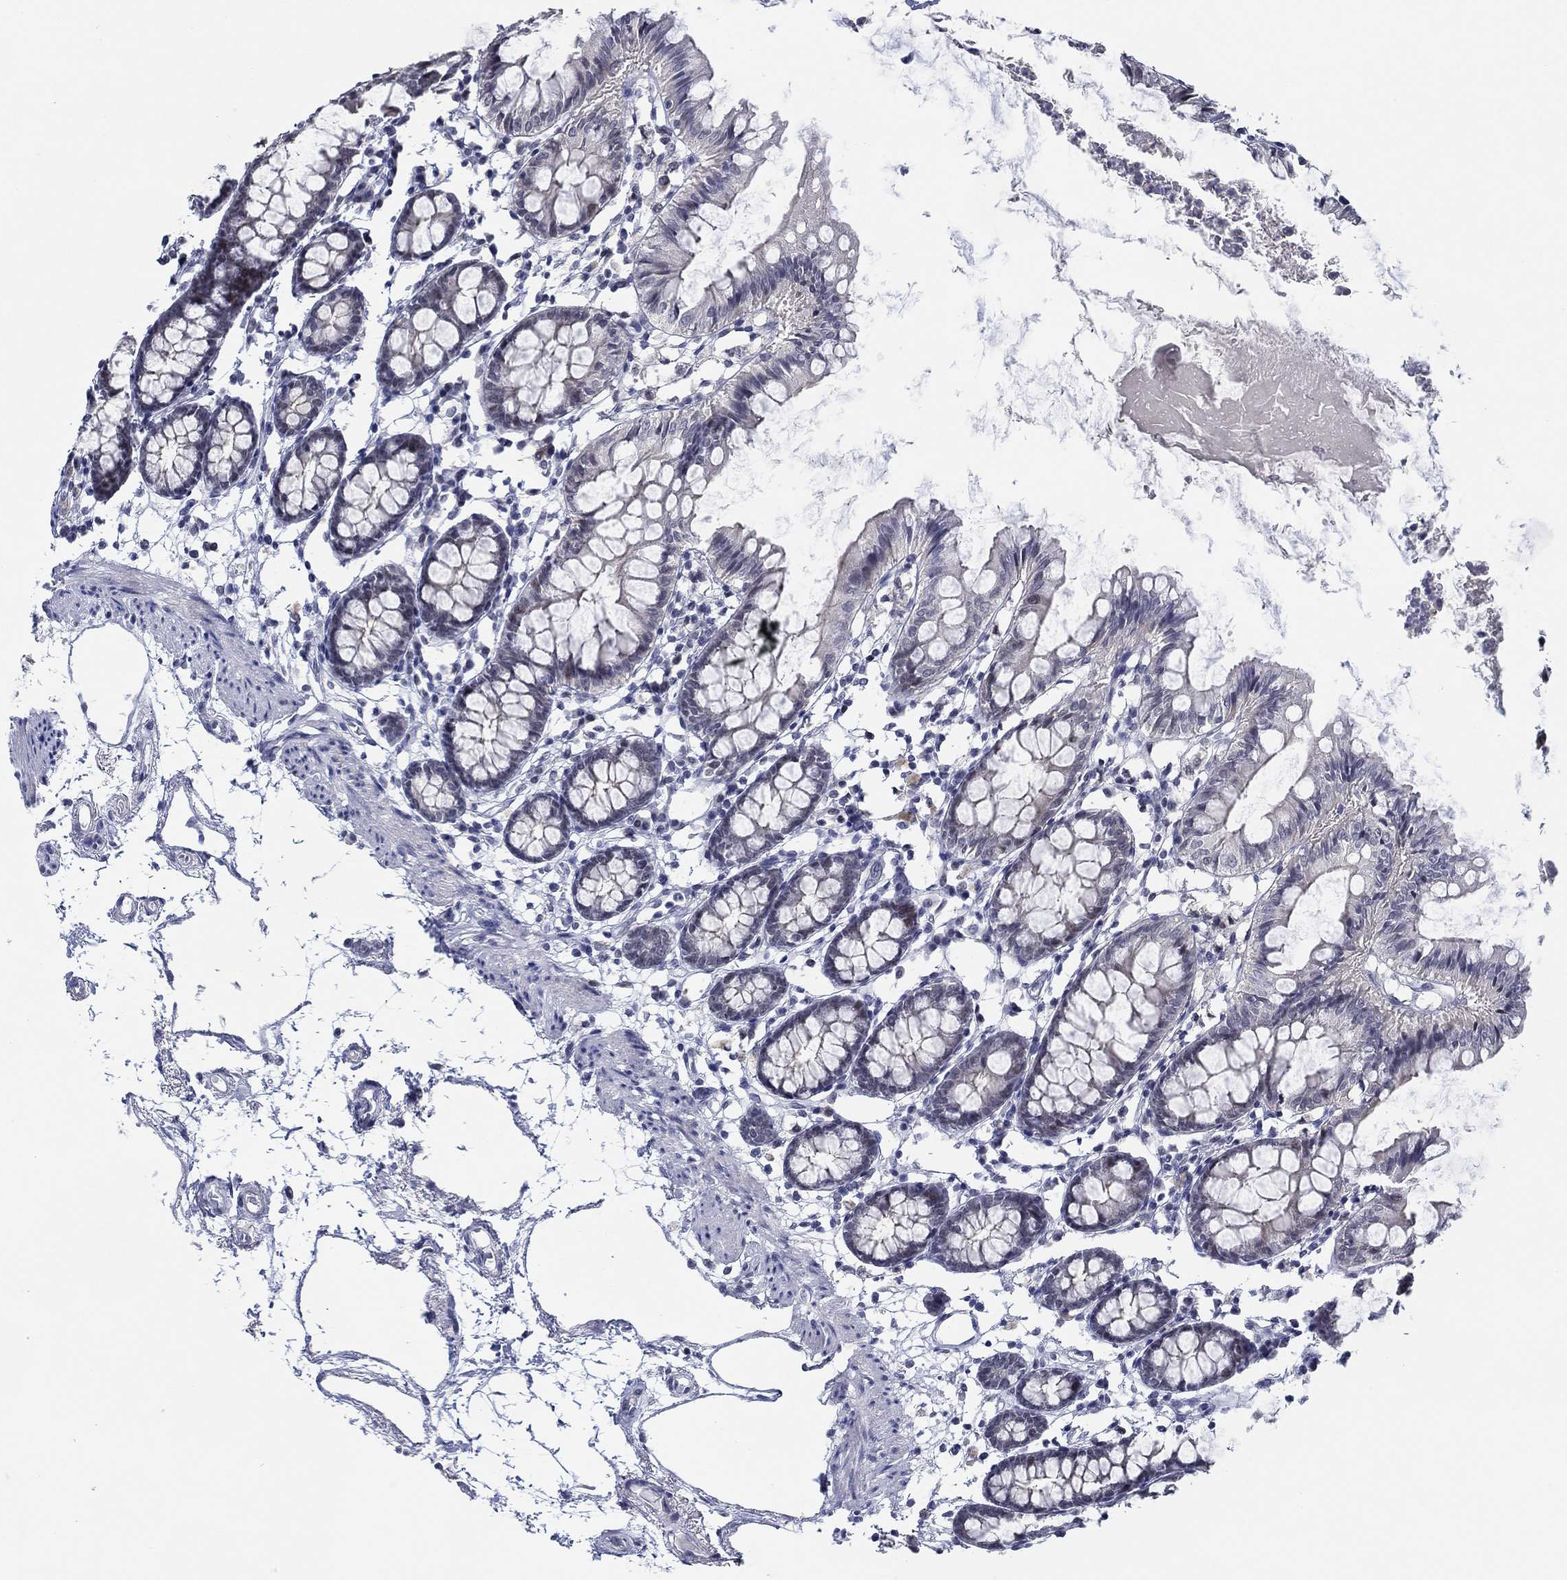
{"staining": {"intensity": "negative", "quantity": "none", "location": "none"}, "tissue": "colon", "cell_type": "Endothelial cells", "image_type": "normal", "snomed": [{"axis": "morphology", "description": "Normal tissue, NOS"}, {"axis": "topography", "description": "Colon"}], "caption": "High magnification brightfield microscopy of unremarkable colon stained with DAB (brown) and counterstained with hematoxylin (blue): endothelial cells show no significant positivity. (Brightfield microscopy of DAB immunohistochemistry at high magnification).", "gene": "SLC34A1", "patient": {"sex": "female", "age": 84}}